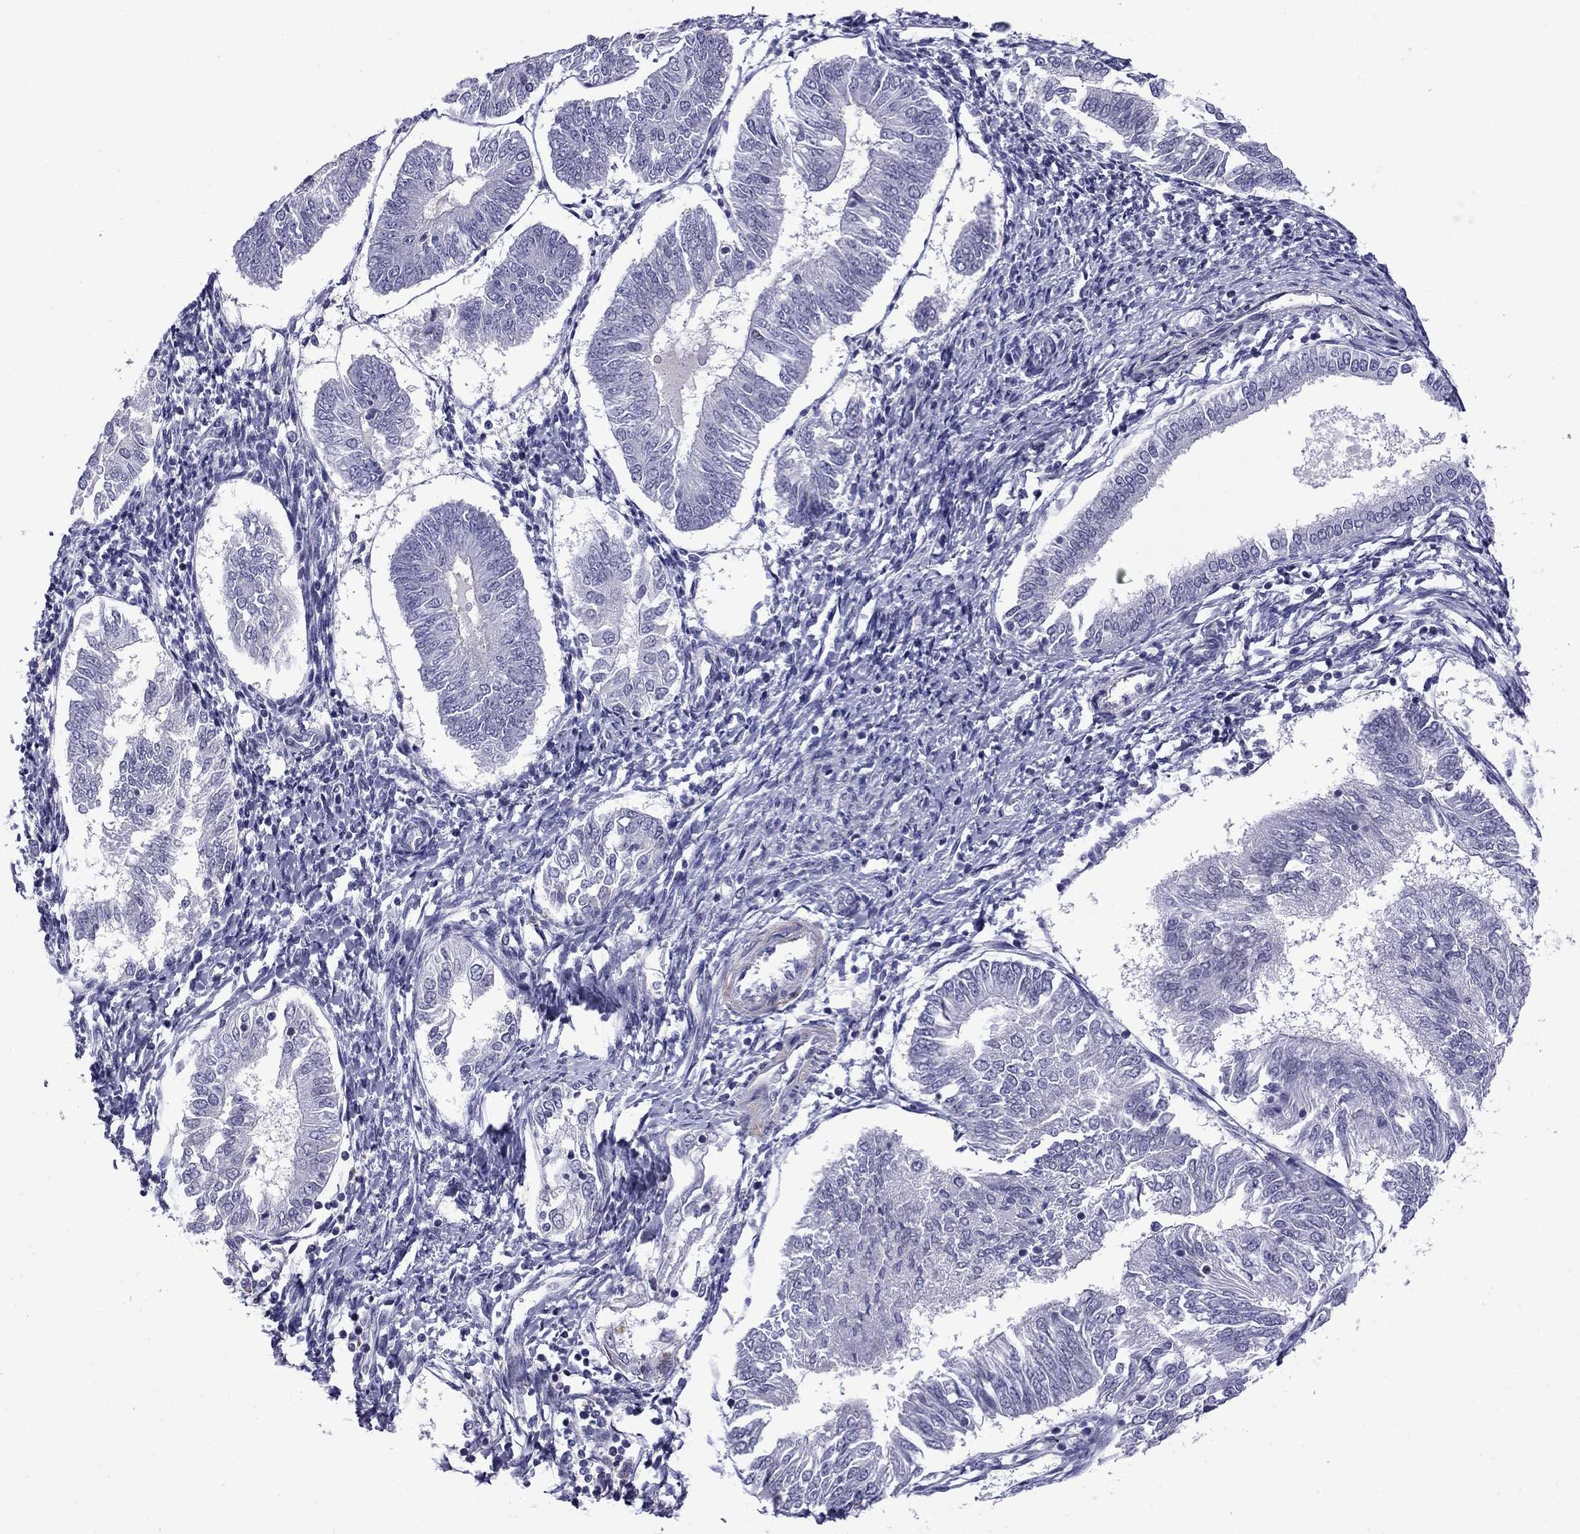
{"staining": {"intensity": "negative", "quantity": "none", "location": "none"}, "tissue": "endometrial cancer", "cell_type": "Tumor cells", "image_type": "cancer", "snomed": [{"axis": "morphology", "description": "Adenocarcinoma, NOS"}, {"axis": "topography", "description": "Endometrium"}], "caption": "IHC micrograph of neoplastic tissue: human endometrial cancer stained with DAB (3,3'-diaminobenzidine) reveals no significant protein staining in tumor cells.", "gene": "PRR18", "patient": {"sex": "female", "age": 58}}